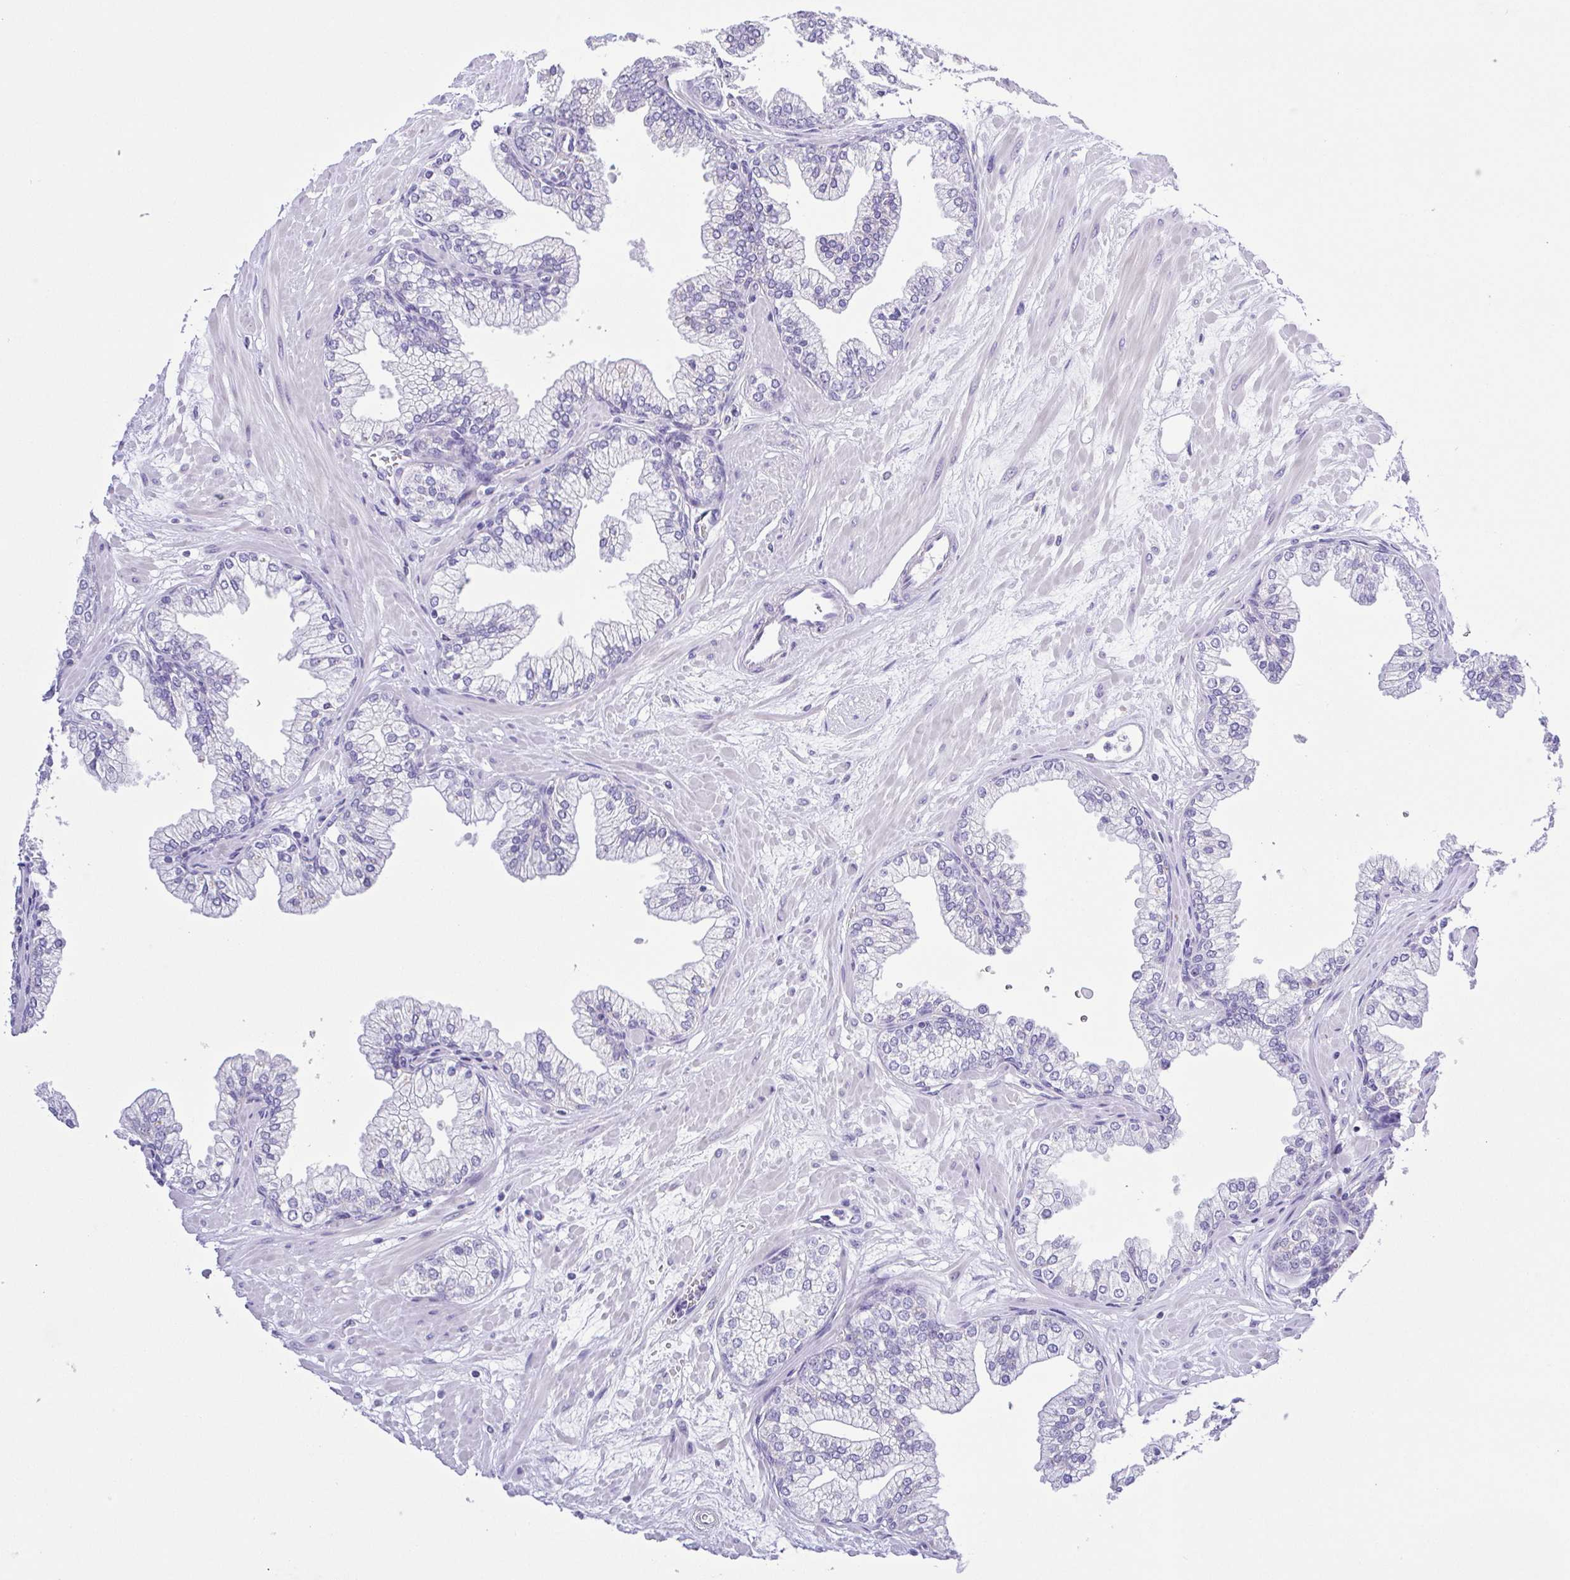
{"staining": {"intensity": "negative", "quantity": "none", "location": "none"}, "tissue": "prostate", "cell_type": "Glandular cells", "image_type": "normal", "snomed": [{"axis": "morphology", "description": "Normal tissue, NOS"}, {"axis": "topography", "description": "Prostate"}, {"axis": "topography", "description": "Peripheral nerve tissue"}], "caption": "An immunohistochemistry image of benign prostate is shown. There is no staining in glandular cells of prostate.", "gene": "CD72", "patient": {"sex": "male", "age": 61}}